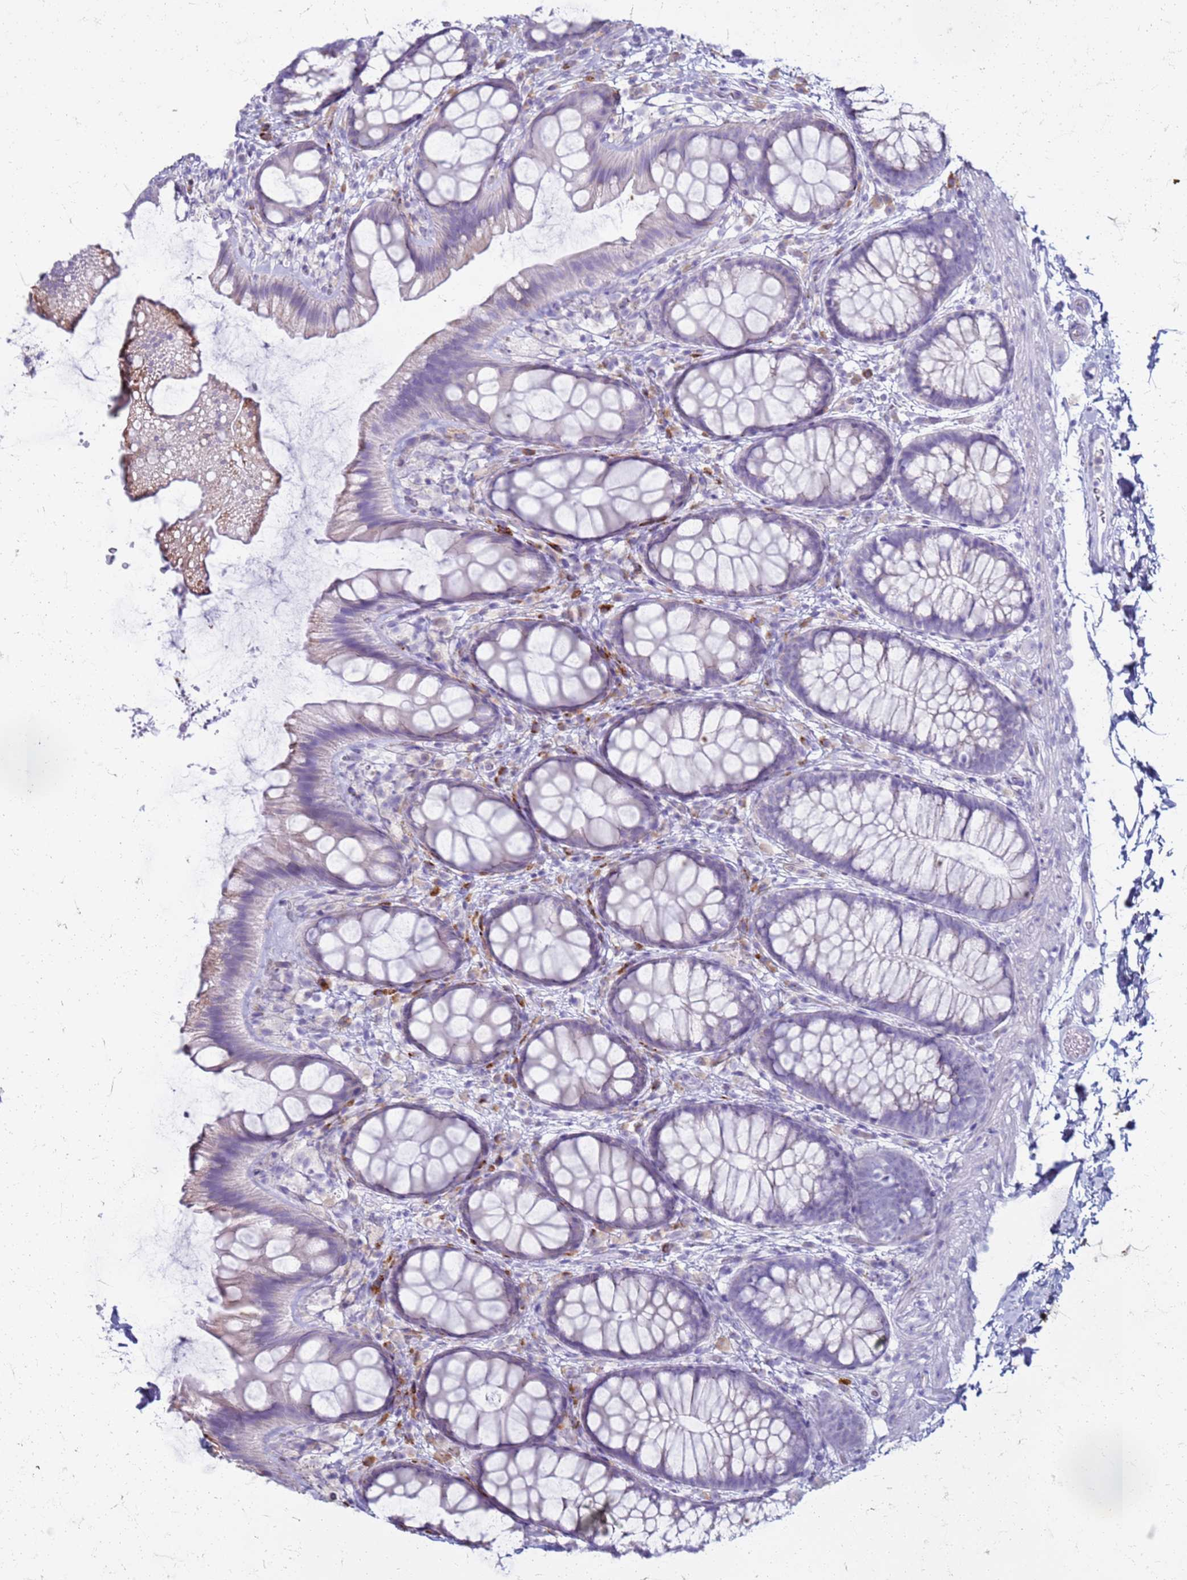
{"staining": {"intensity": "weak", "quantity": "<25%", "location": "cytoplasmic/membranous"}, "tissue": "colon", "cell_type": "Endothelial cells", "image_type": "normal", "snomed": [{"axis": "morphology", "description": "Normal tissue, NOS"}, {"axis": "topography", "description": "Colon"}], "caption": "The photomicrograph displays no significant expression in endothelial cells of colon.", "gene": "PDK3", "patient": {"sex": "male", "age": 46}}